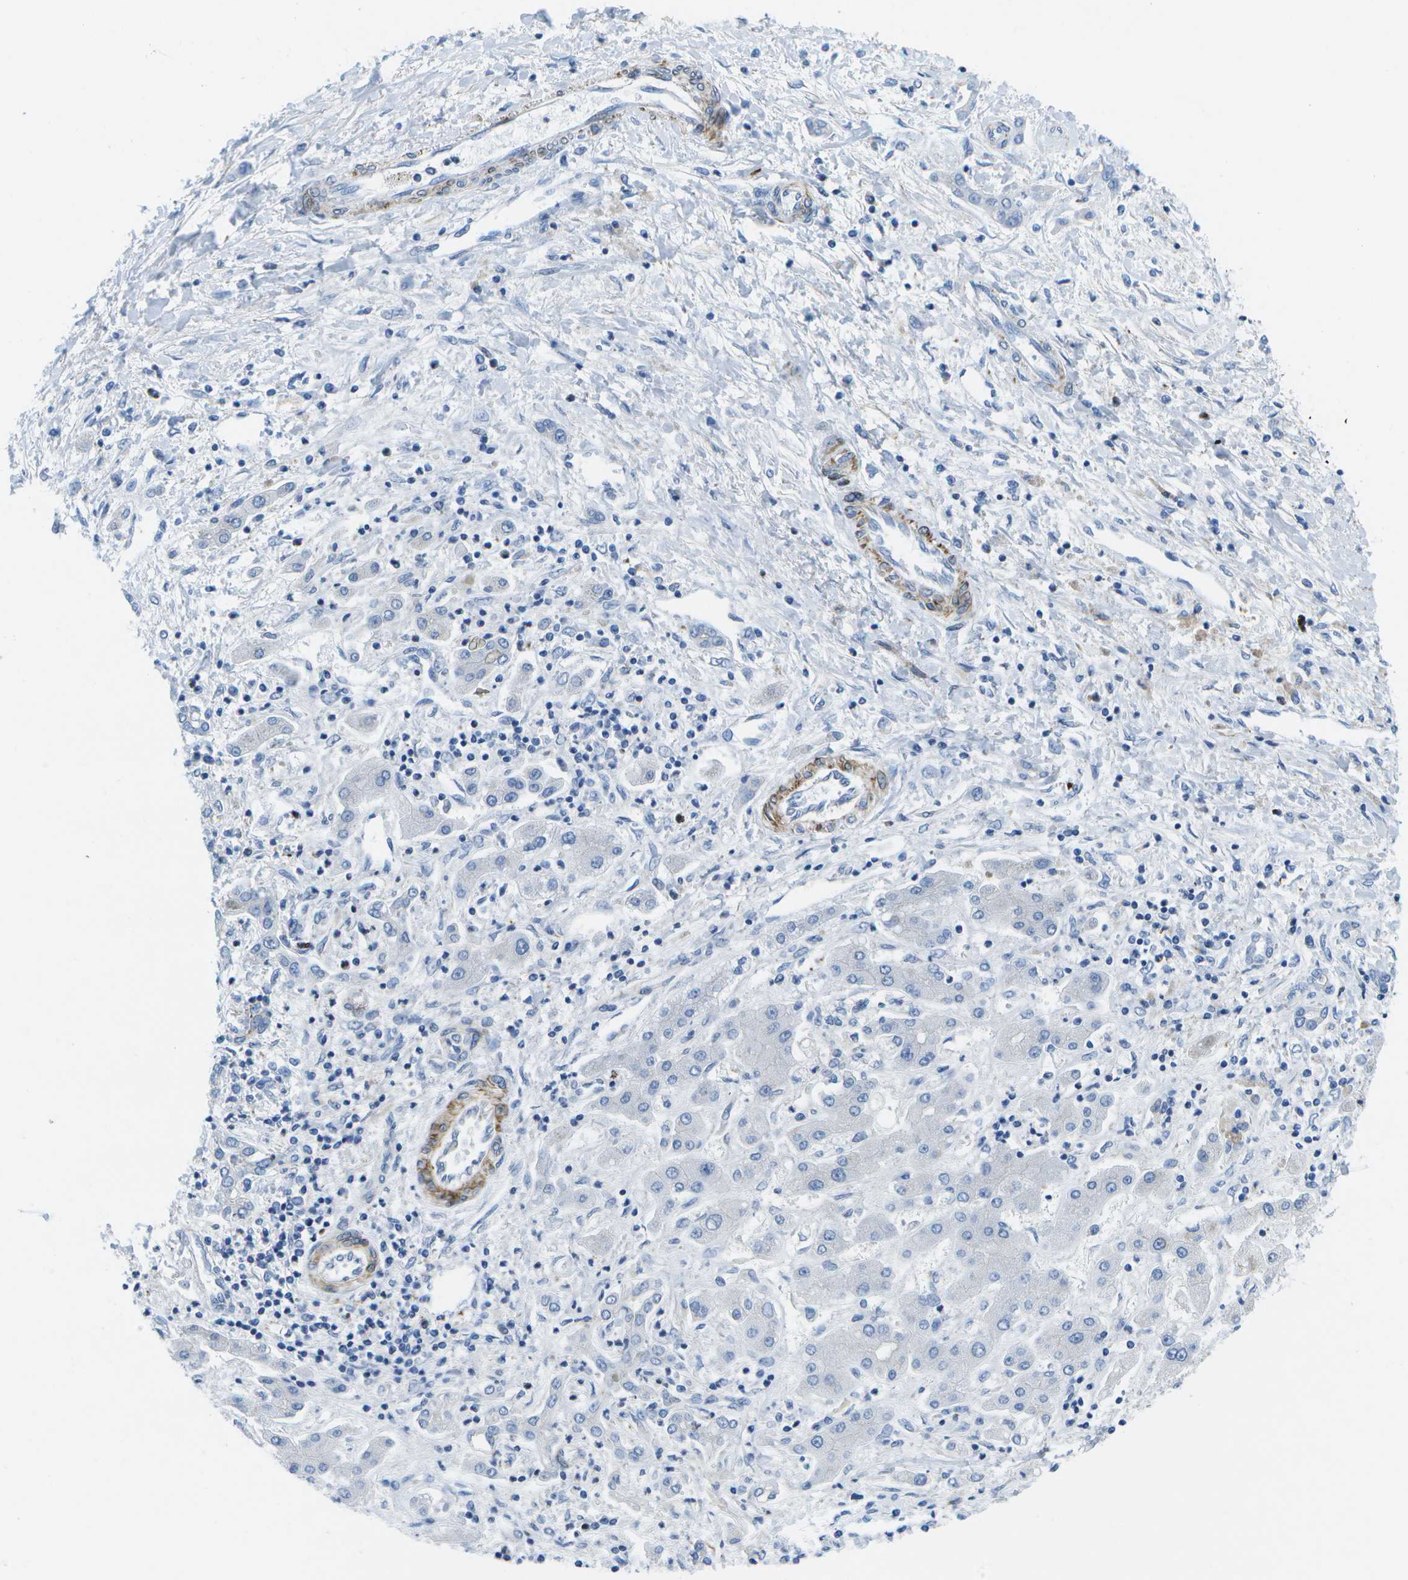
{"staining": {"intensity": "negative", "quantity": "none", "location": "none"}, "tissue": "liver cancer", "cell_type": "Tumor cells", "image_type": "cancer", "snomed": [{"axis": "morphology", "description": "Cholangiocarcinoma"}, {"axis": "topography", "description": "Liver"}], "caption": "The immunohistochemistry (IHC) image has no significant positivity in tumor cells of liver cholangiocarcinoma tissue. (Stains: DAB IHC with hematoxylin counter stain, Microscopy: brightfield microscopy at high magnification).", "gene": "ADGRG6", "patient": {"sex": "male", "age": 50}}